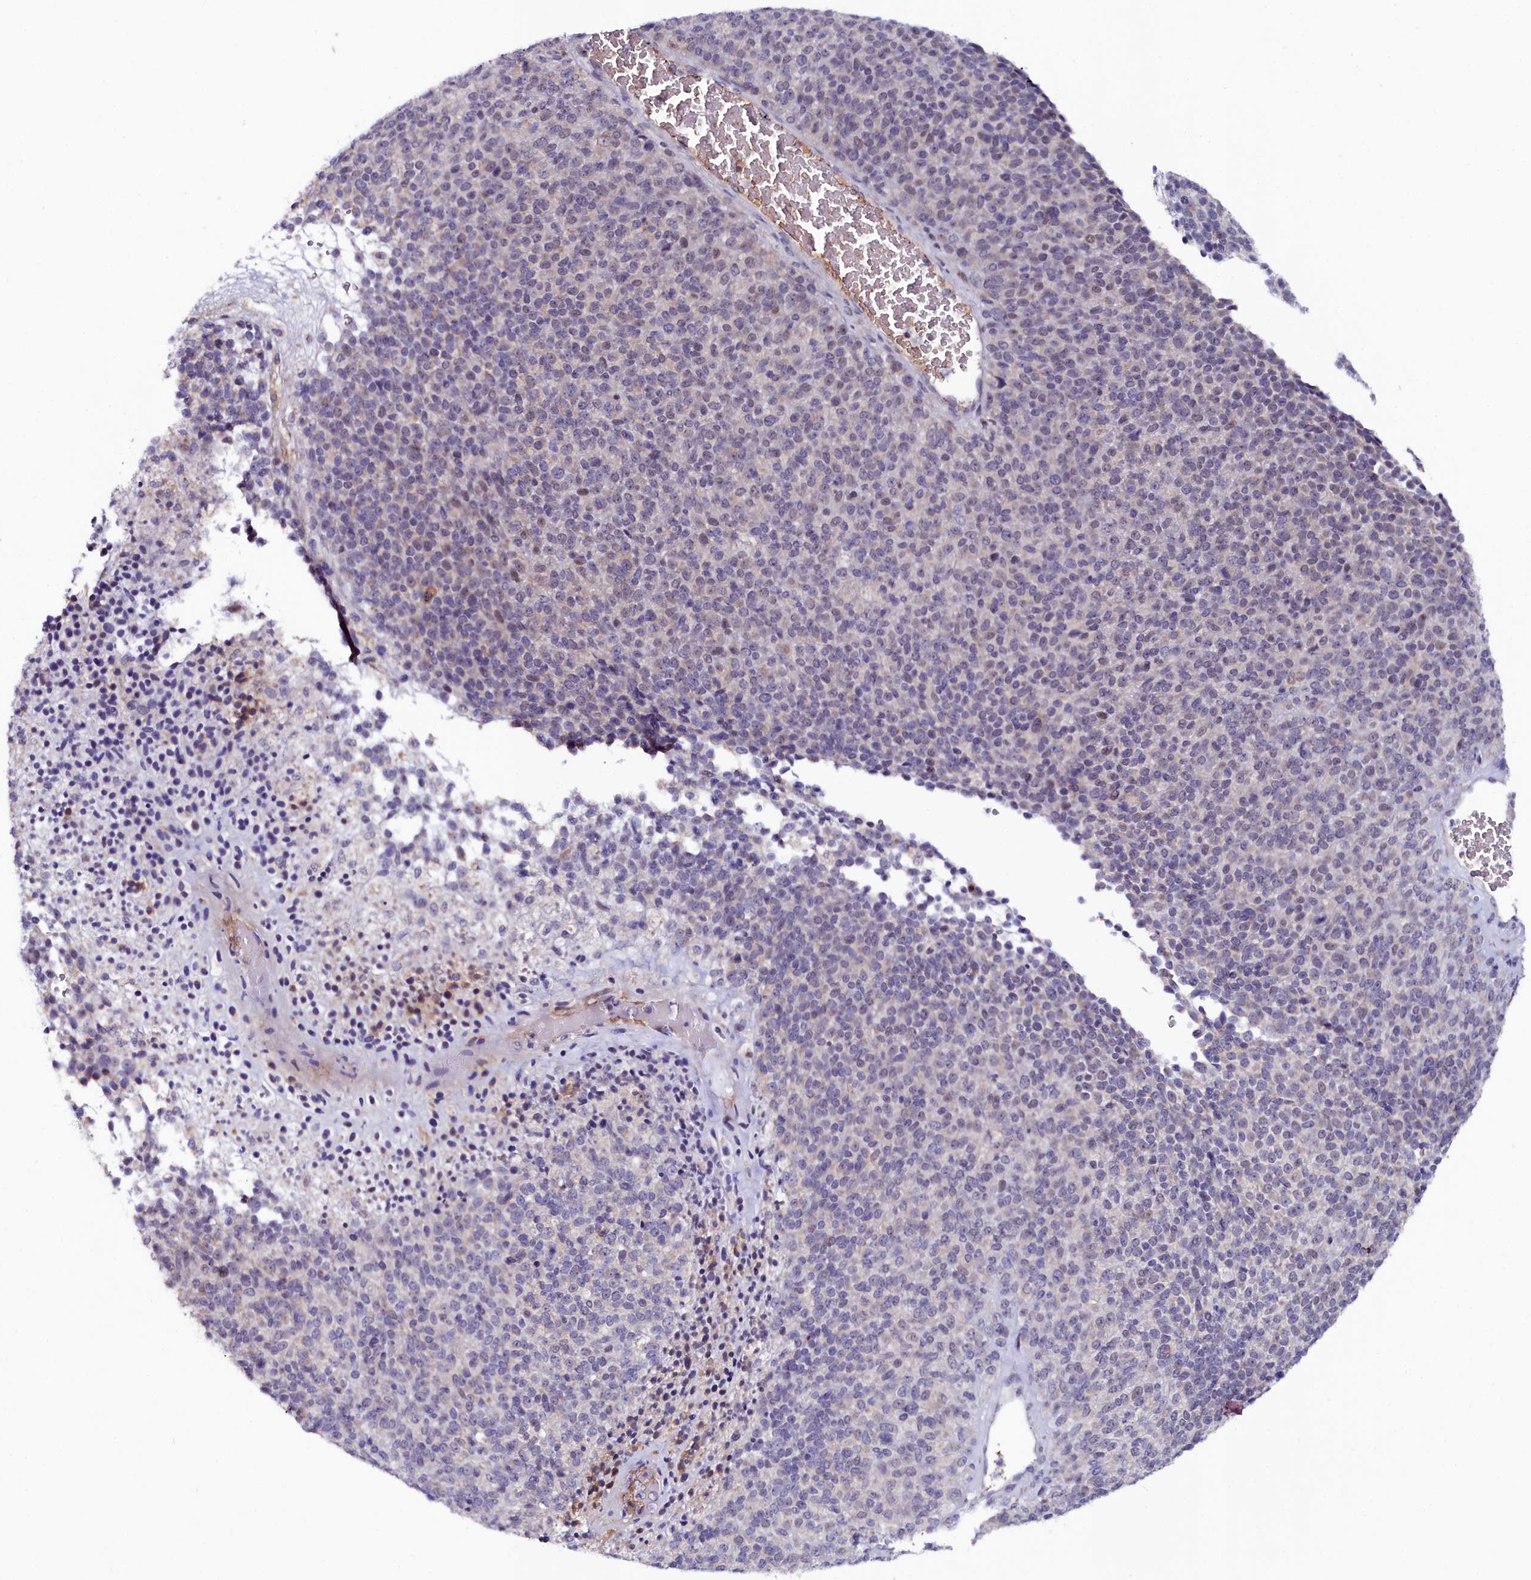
{"staining": {"intensity": "negative", "quantity": "none", "location": "none"}, "tissue": "melanoma", "cell_type": "Tumor cells", "image_type": "cancer", "snomed": [{"axis": "morphology", "description": "Malignant melanoma, Metastatic site"}, {"axis": "topography", "description": "Brain"}], "caption": "Tumor cells are negative for protein expression in human melanoma.", "gene": "KCTD18", "patient": {"sex": "female", "age": 56}}